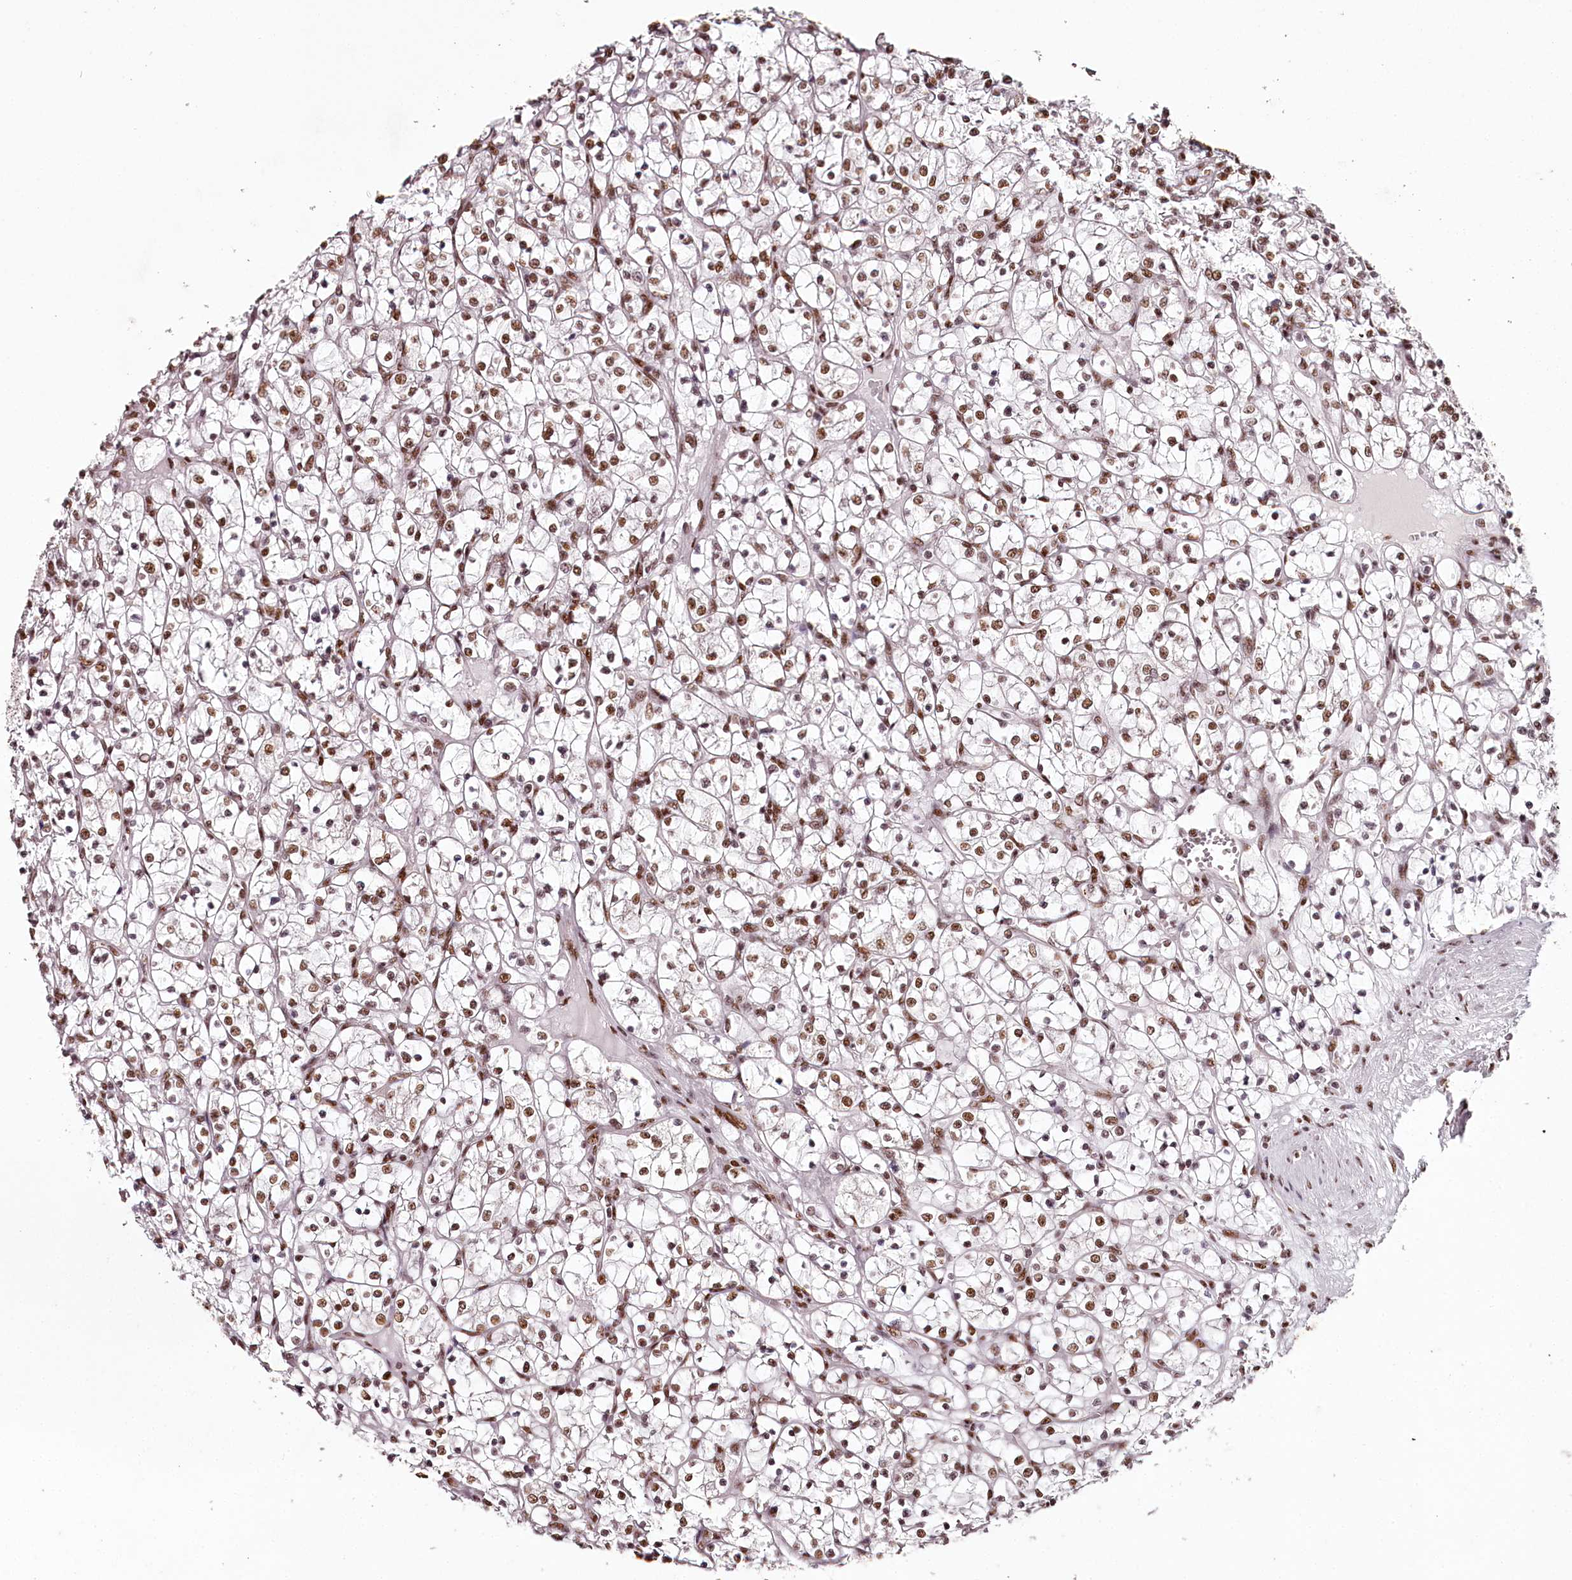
{"staining": {"intensity": "moderate", "quantity": ">75%", "location": "nuclear"}, "tissue": "renal cancer", "cell_type": "Tumor cells", "image_type": "cancer", "snomed": [{"axis": "morphology", "description": "Adenocarcinoma, NOS"}, {"axis": "topography", "description": "Kidney"}], "caption": "A medium amount of moderate nuclear positivity is identified in about >75% of tumor cells in renal adenocarcinoma tissue. (Brightfield microscopy of DAB IHC at high magnification).", "gene": "PSPC1", "patient": {"sex": "female", "age": 69}}